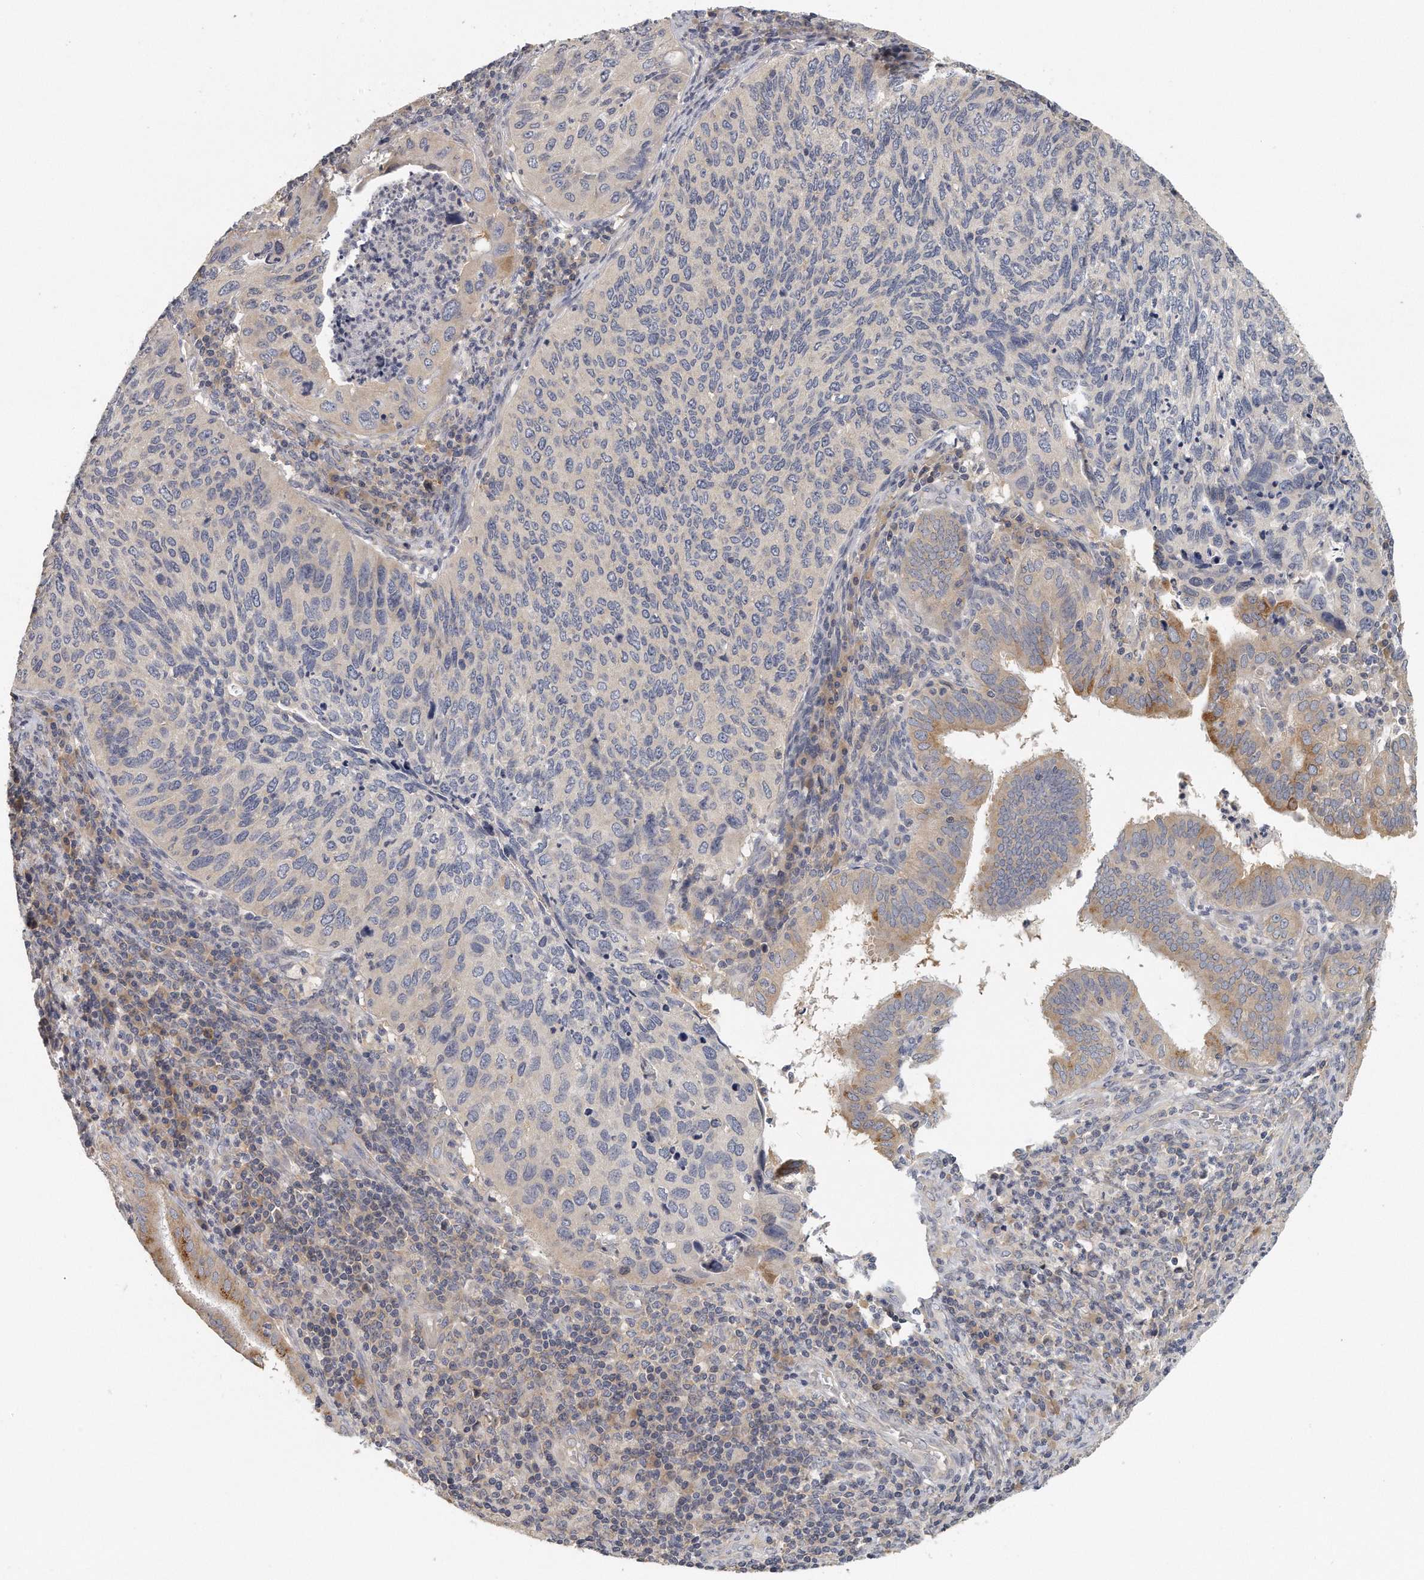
{"staining": {"intensity": "negative", "quantity": "none", "location": "none"}, "tissue": "cervical cancer", "cell_type": "Tumor cells", "image_type": "cancer", "snomed": [{"axis": "morphology", "description": "Squamous cell carcinoma, NOS"}, {"axis": "topography", "description": "Cervix"}], "caption": "This is an IHC histopathology image of human cervical cancer. There is no positivity in tumor cells.", "gene": "EIF3I", "patient": {"sex": "female", "age": 38}}